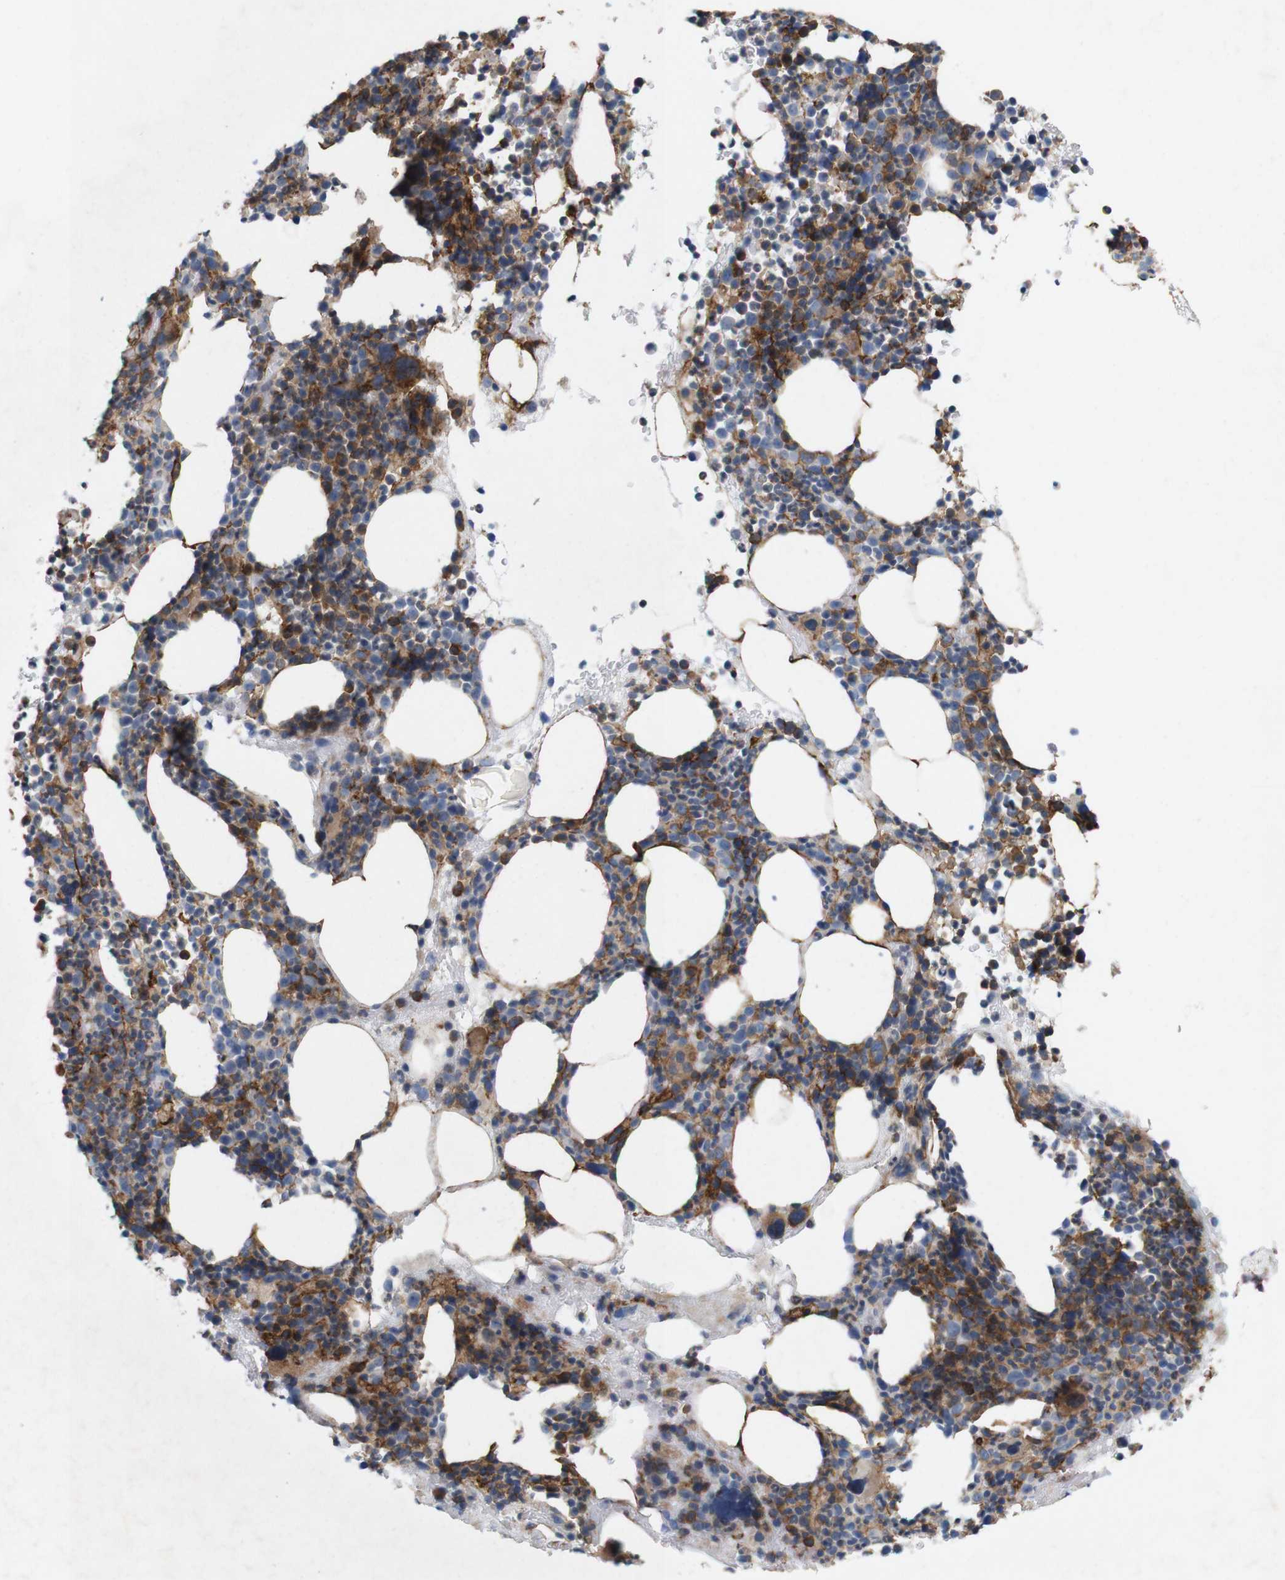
{"staining": {"intensity": "strong", "quantity": "25%-75%", "location": "cytoplasmic/membranous"}, "tissue": "bone marrow", "cell_type": "Hematopoietic cells", "image_type": "normal", "snomed": [{"axis": "morphology", "description": "Normal tissue, NOS"}, {"axis": "morphology", "description": "Inflammation, NOS"}, {"axis": "topography", "description": "Bone marrow"}], "caption": "Normal bone marrow demonstrates strong cytoplasmic/membranous staining in approximately 25%-75% of hematopoietic cells Immunohistochemistry (ihc) stains the protein of interest in brown and the nuclei are stained blue..", "gene": "SIGLEC8", "patient": {"sex": "male", "age": 73}}